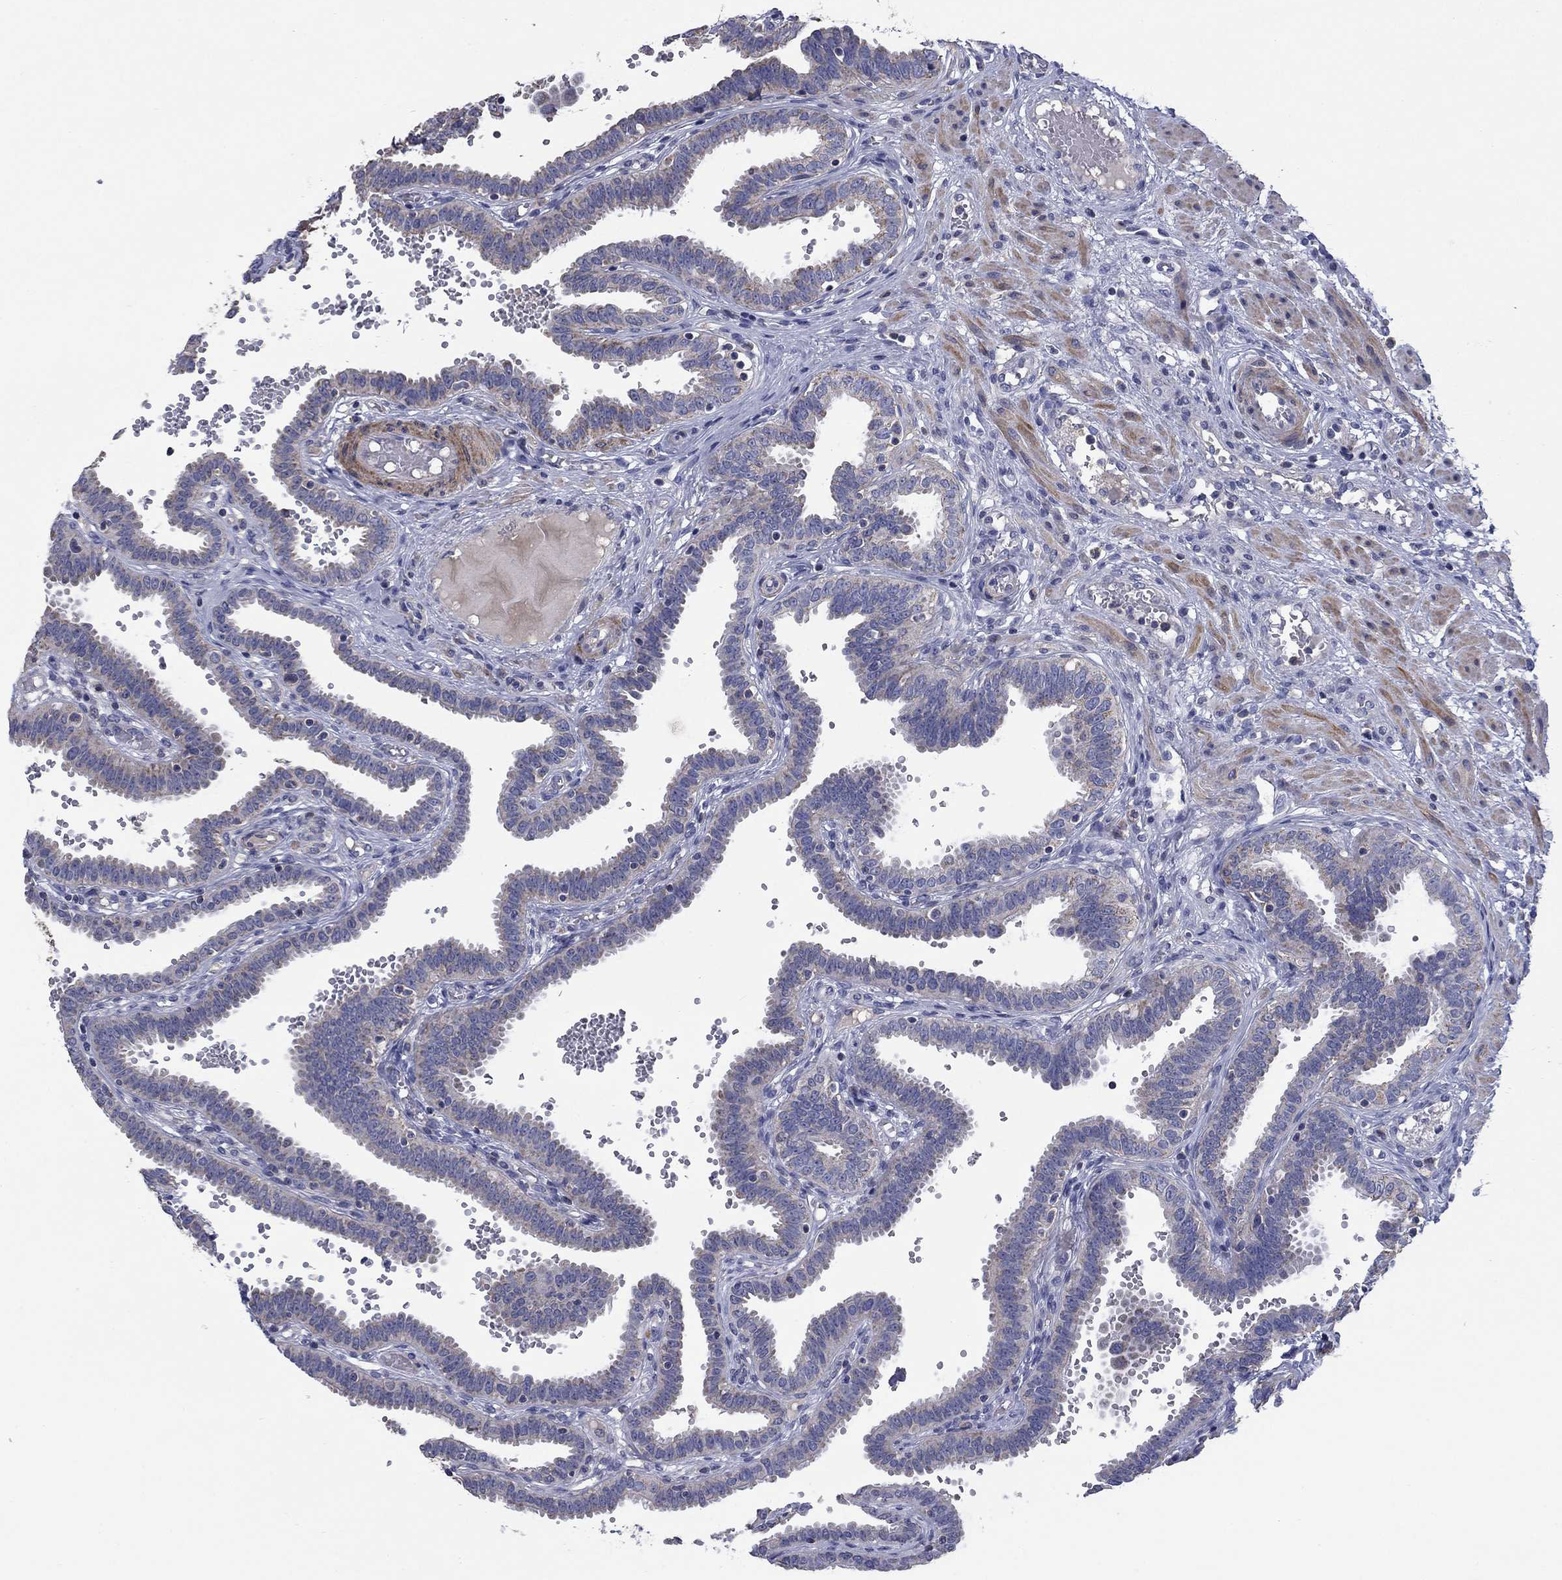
{"staining": {"intensity": "negative", "quantity": "none", "location": "none"}, "tissue": "fallopian tube", "cell_type": "Glandular cells", "image_type": "normal", "snomed": [{"axis": "morphology", "description": "Normal tissue, NOS"}, {"axis": "topography", "description": "Fallopian tube"}], "caption": "Immunohistochemistry (IHC) micrograph of unremarkable fallopian tube stained for a protein (brown), which shows no expression in glandular cells.", "gene": "FRK", "patient": {"sex": "female", "age": 37}}